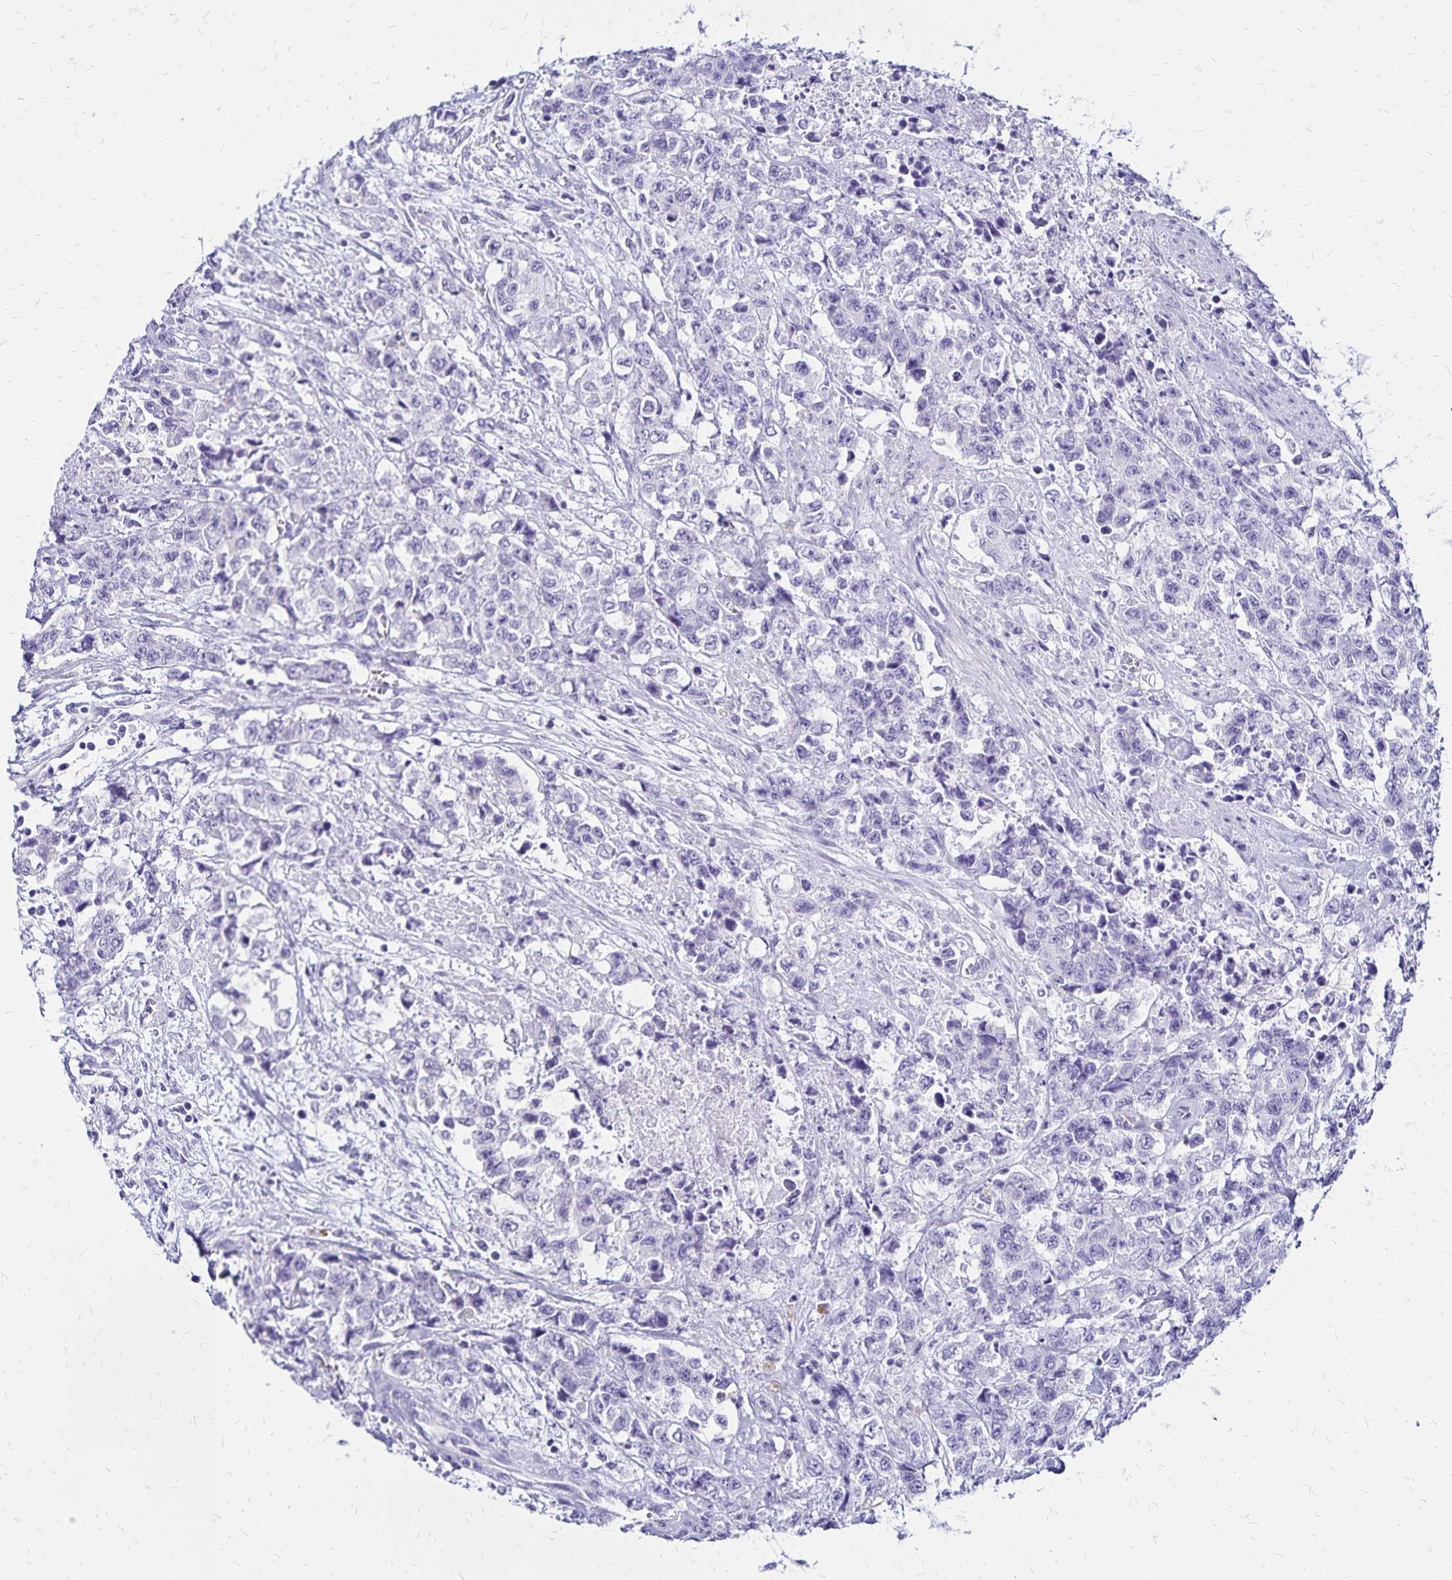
{"staining": {"intensity": "negative", "quantity": "none", "location": "none"}, "tissue": "urothelial cancer", "cell_type": "Tumor cells", "image_type": "cancer", "snomed": [{"axis": "morphology", "description": "Urothelial carcinoma, High grade"}, {"axis": "topography", "description": "Urinary bladder"}], "caption": "Immunohistochemical staining of urothelial cancer demonstrates no significant expression in tumor cells.", "gene": "LIN28B", "patient": {"sex": "female", "age": 78}}